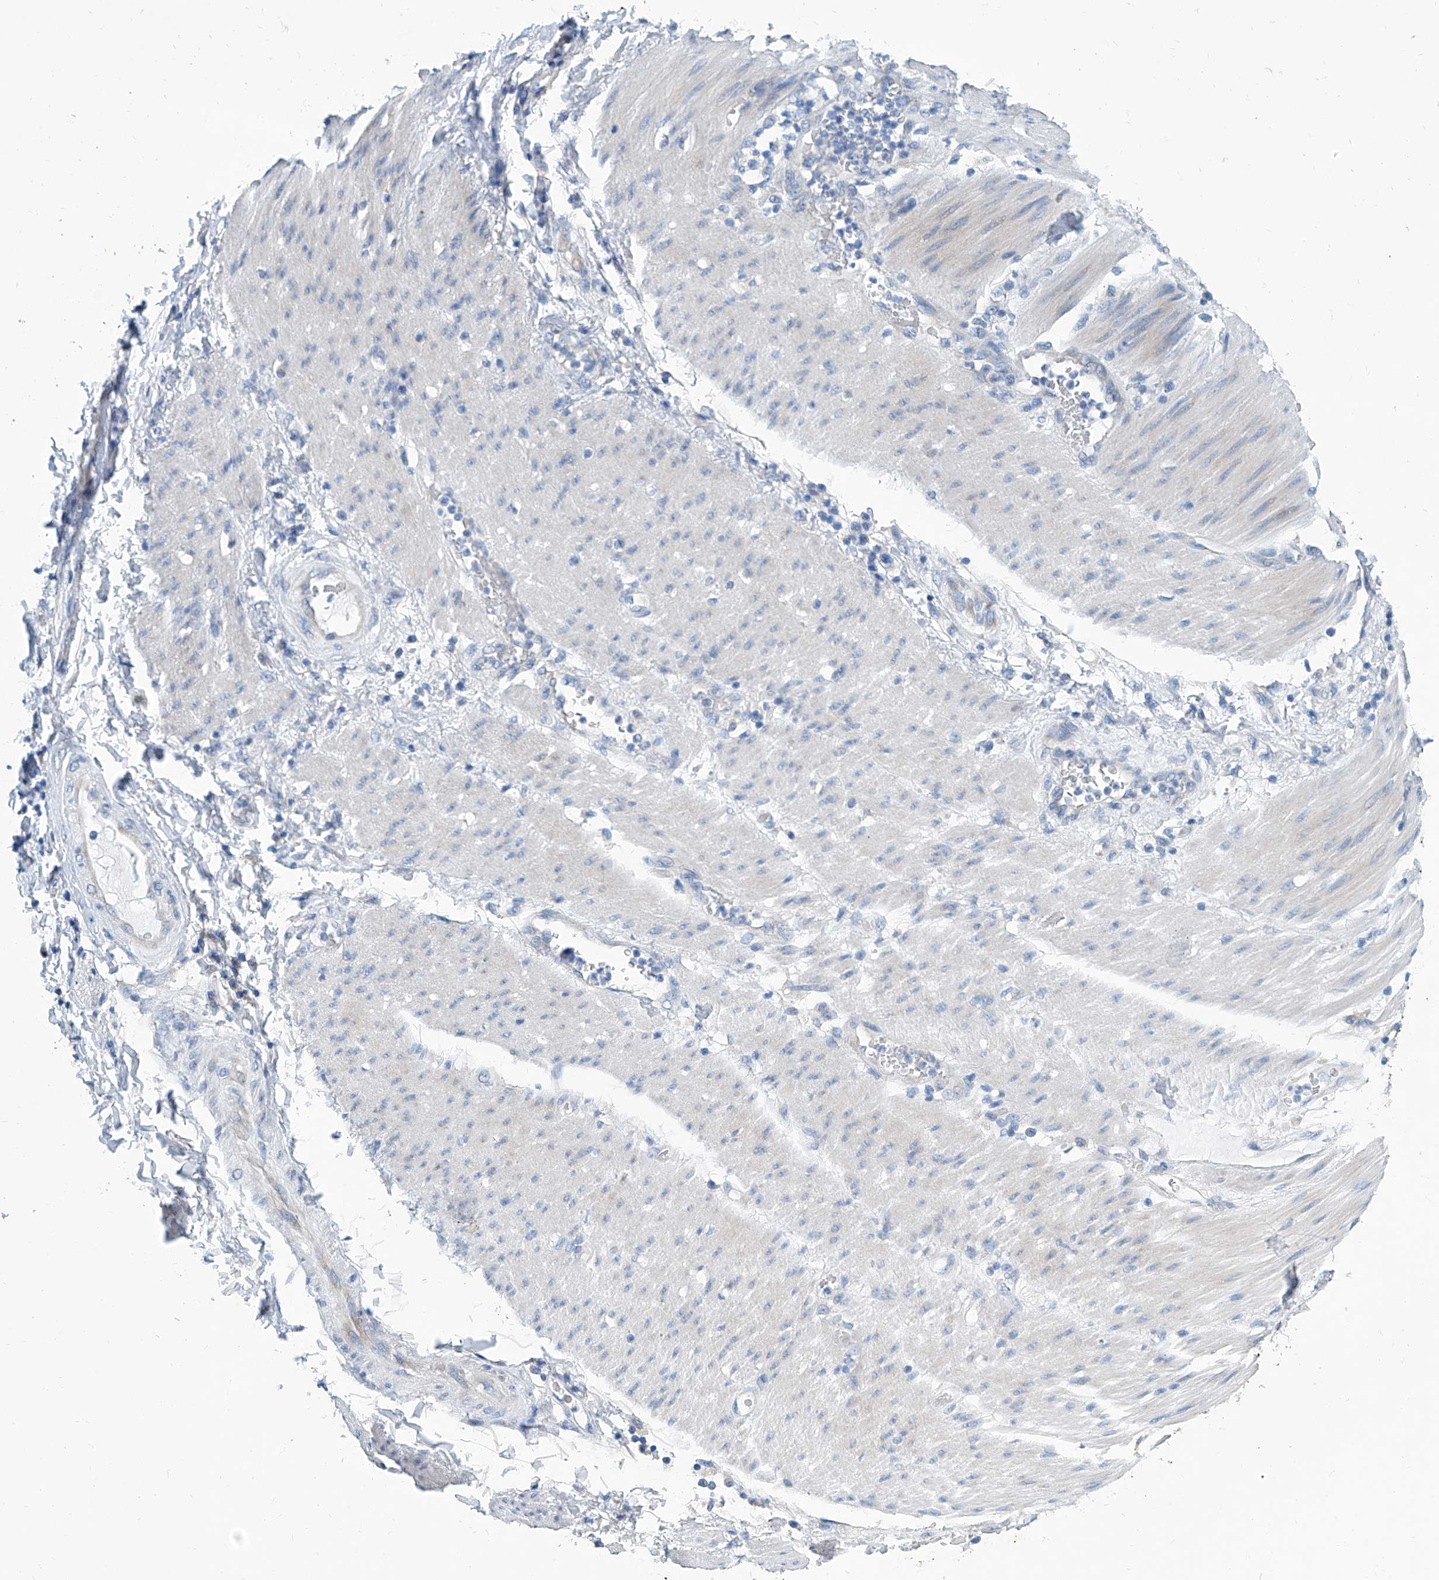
{"staining": {"intensity": "negative", "quantity": "none", "location": "none"}, "tissue": "stomach cancer", "cell_type": "Tumor cells", "image_type": "cancer", "snomed": [{"axis": "morphology", "description": "Adenocarcinoma, NOS"}, {"axis": "topography", "description": "Stomach"}], "caption": "Immunohistochemistry (IHC) of adenocarcinoma (stomach) reveals no staining in tumor cells. (DAB immunohistochemistry visualized using brightfield microscopy, high magnification).", "gene": "ZNF519", "patient": {"sex": "female", "age": 73}}